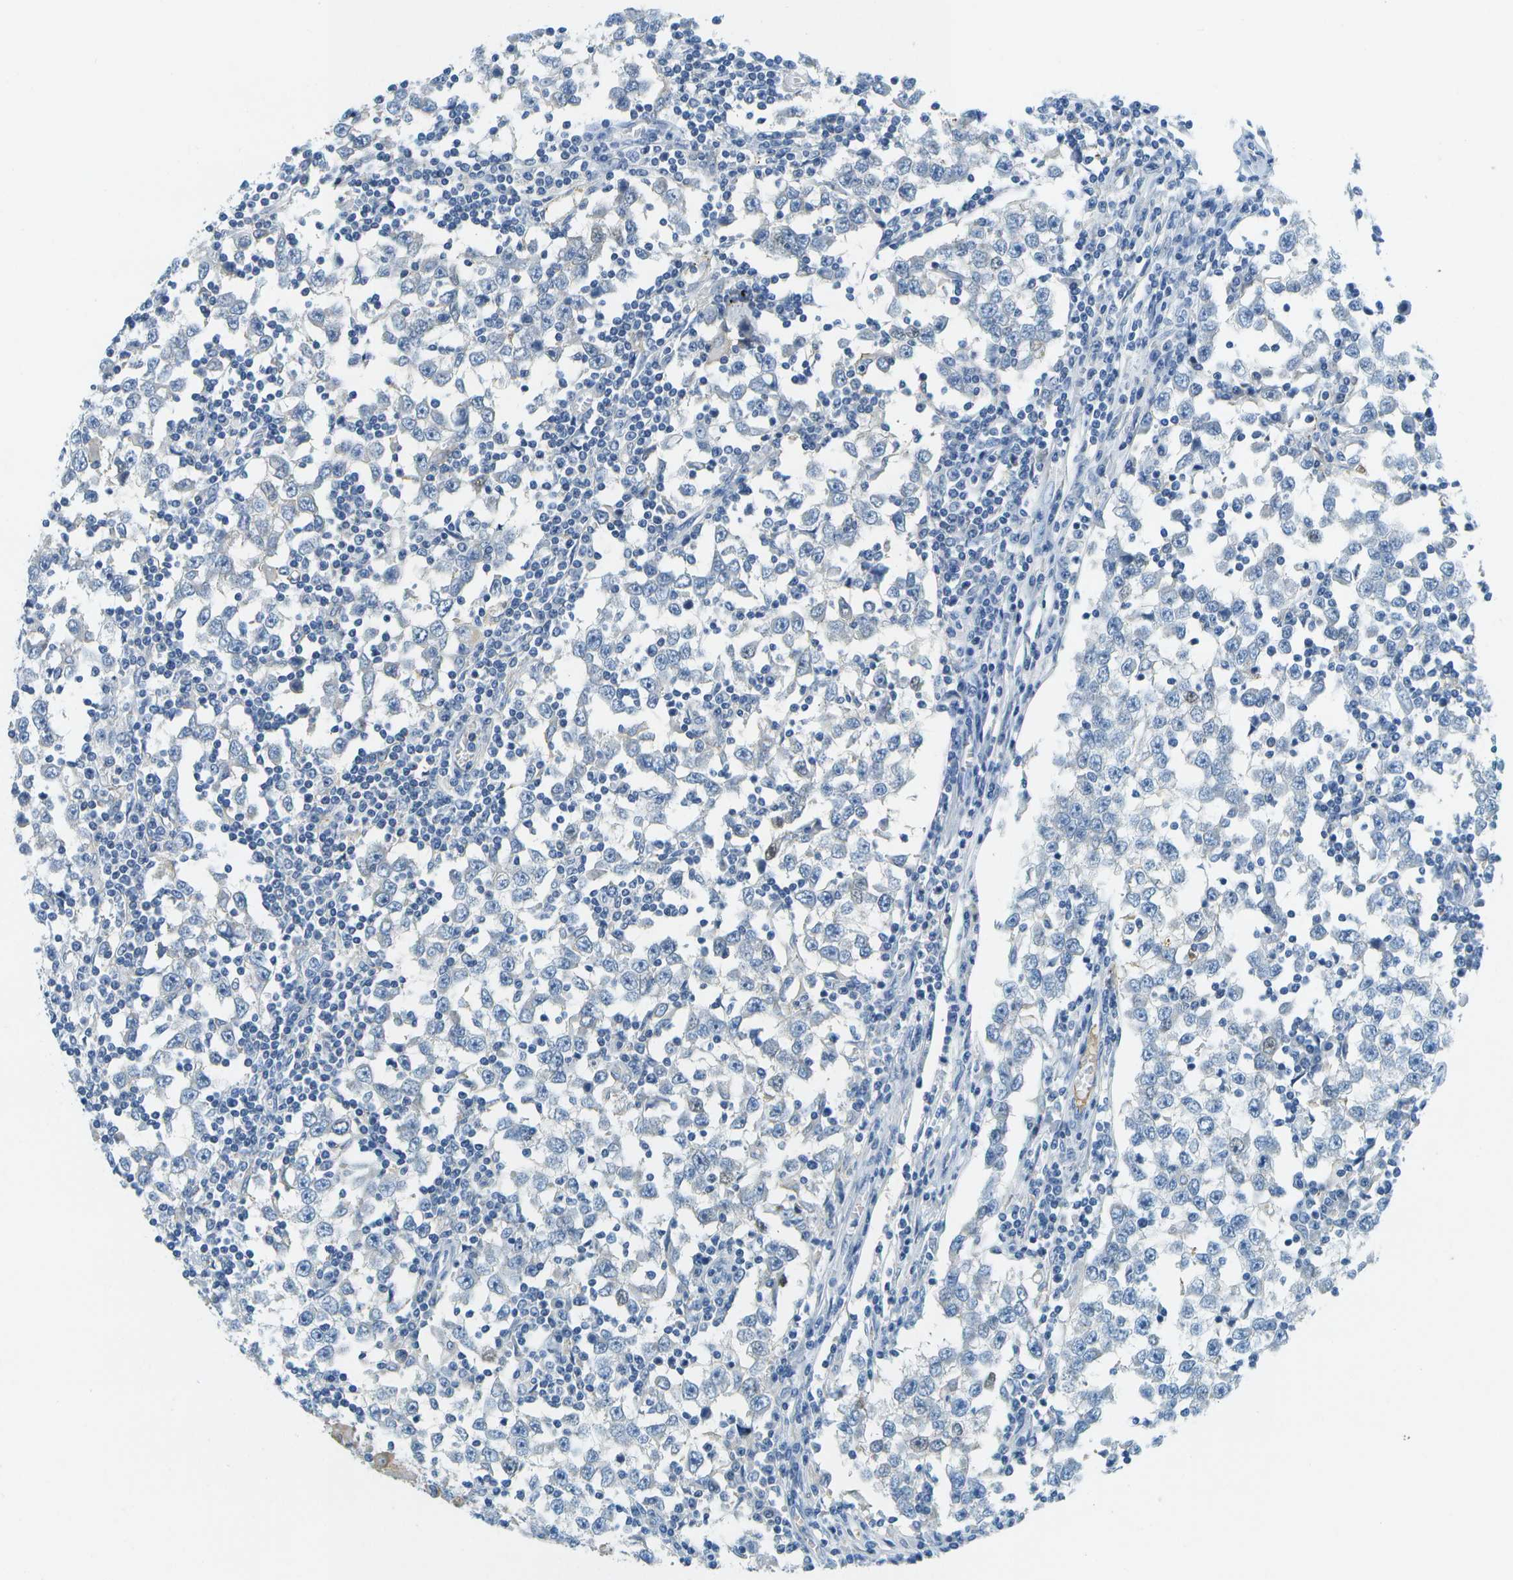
{"staining": {"intensity": "negative", "quantity": "none", "location": "none"}, "tissue": "testis cancer", "cell_type": "Tumor cells", "image_type": "cancer", "snomed": [{"axis": "morphology", "description": "Seminoma, NOS"}, {"axis": "topography", "description": "Testis"}], "caption": "IHC photomicrograph of human testis cancer (seminoma) stained for a protein (brown), which exhibits no expression in tumor cells.", "gene": "SERPINA1", "patient": {"sex": "male", "age": 65}}